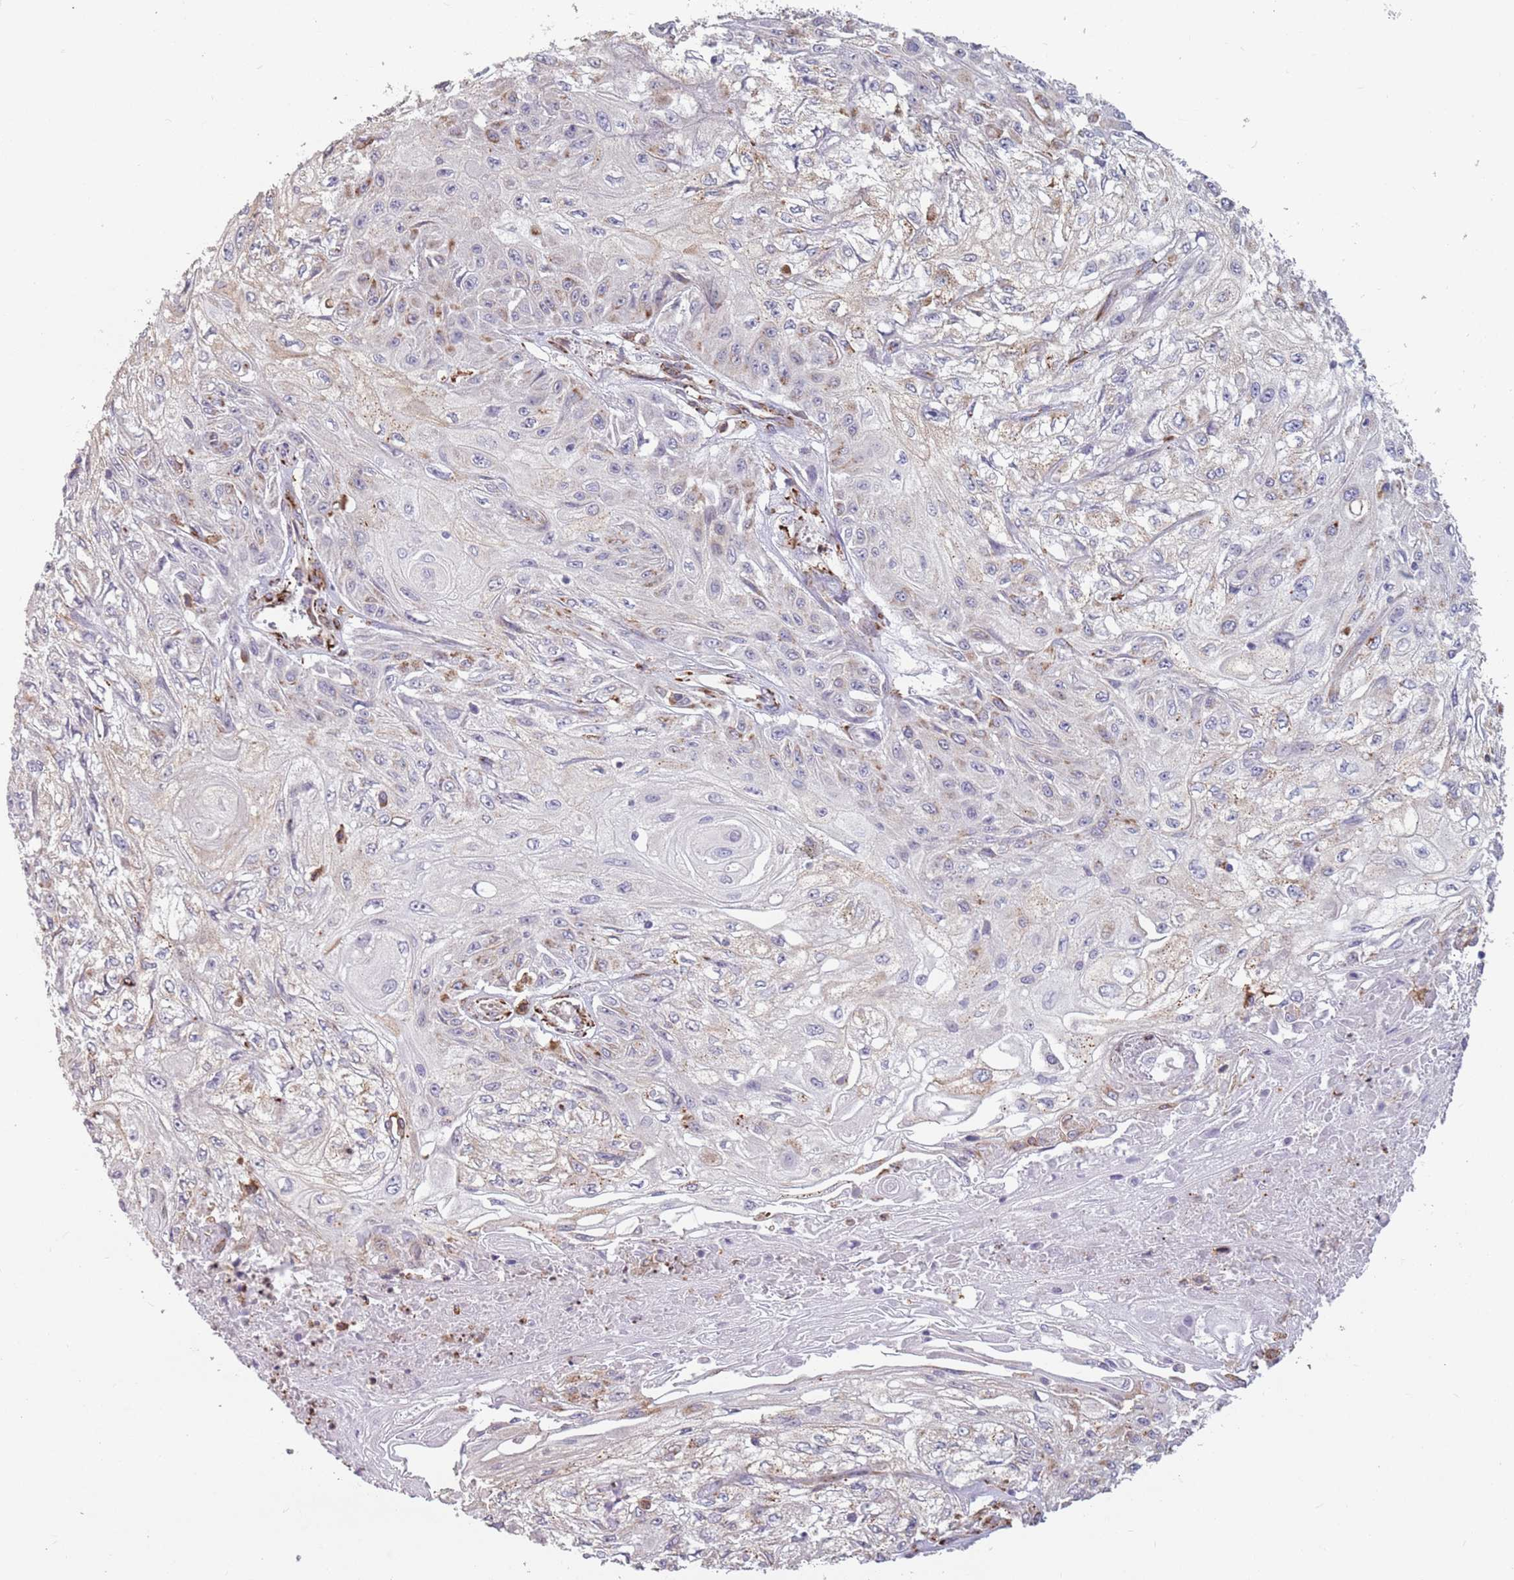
{"staining": {"intensity": "negative", "quantity": "none", "location": "none"}, "tissue": "skin cancer", "cell_type": "Tumor cells", "image_type": "cancer", "snomed": [{"axis": "morphology", "description": "Squamous cell carcinoma, NOS"}, {"axis": "morphology", "description": "Squamous cell carcinoma, metastatic, NOS"}, {"axis": "topography", "description": "Skin"}, {"axis": "topography", "description": "Lymph node"}], "caption": "Tumor cells show no significant positivity in skin cancer (metastatic squamous cell carcinoma). The staining was performed using DAB to visualize the protein expression in brown, while the nuclei were stained in blue with hematoxylin (Magnification: 20x).", "gene": "RPS9", "patient": {"sex": "male", "age": 75}}